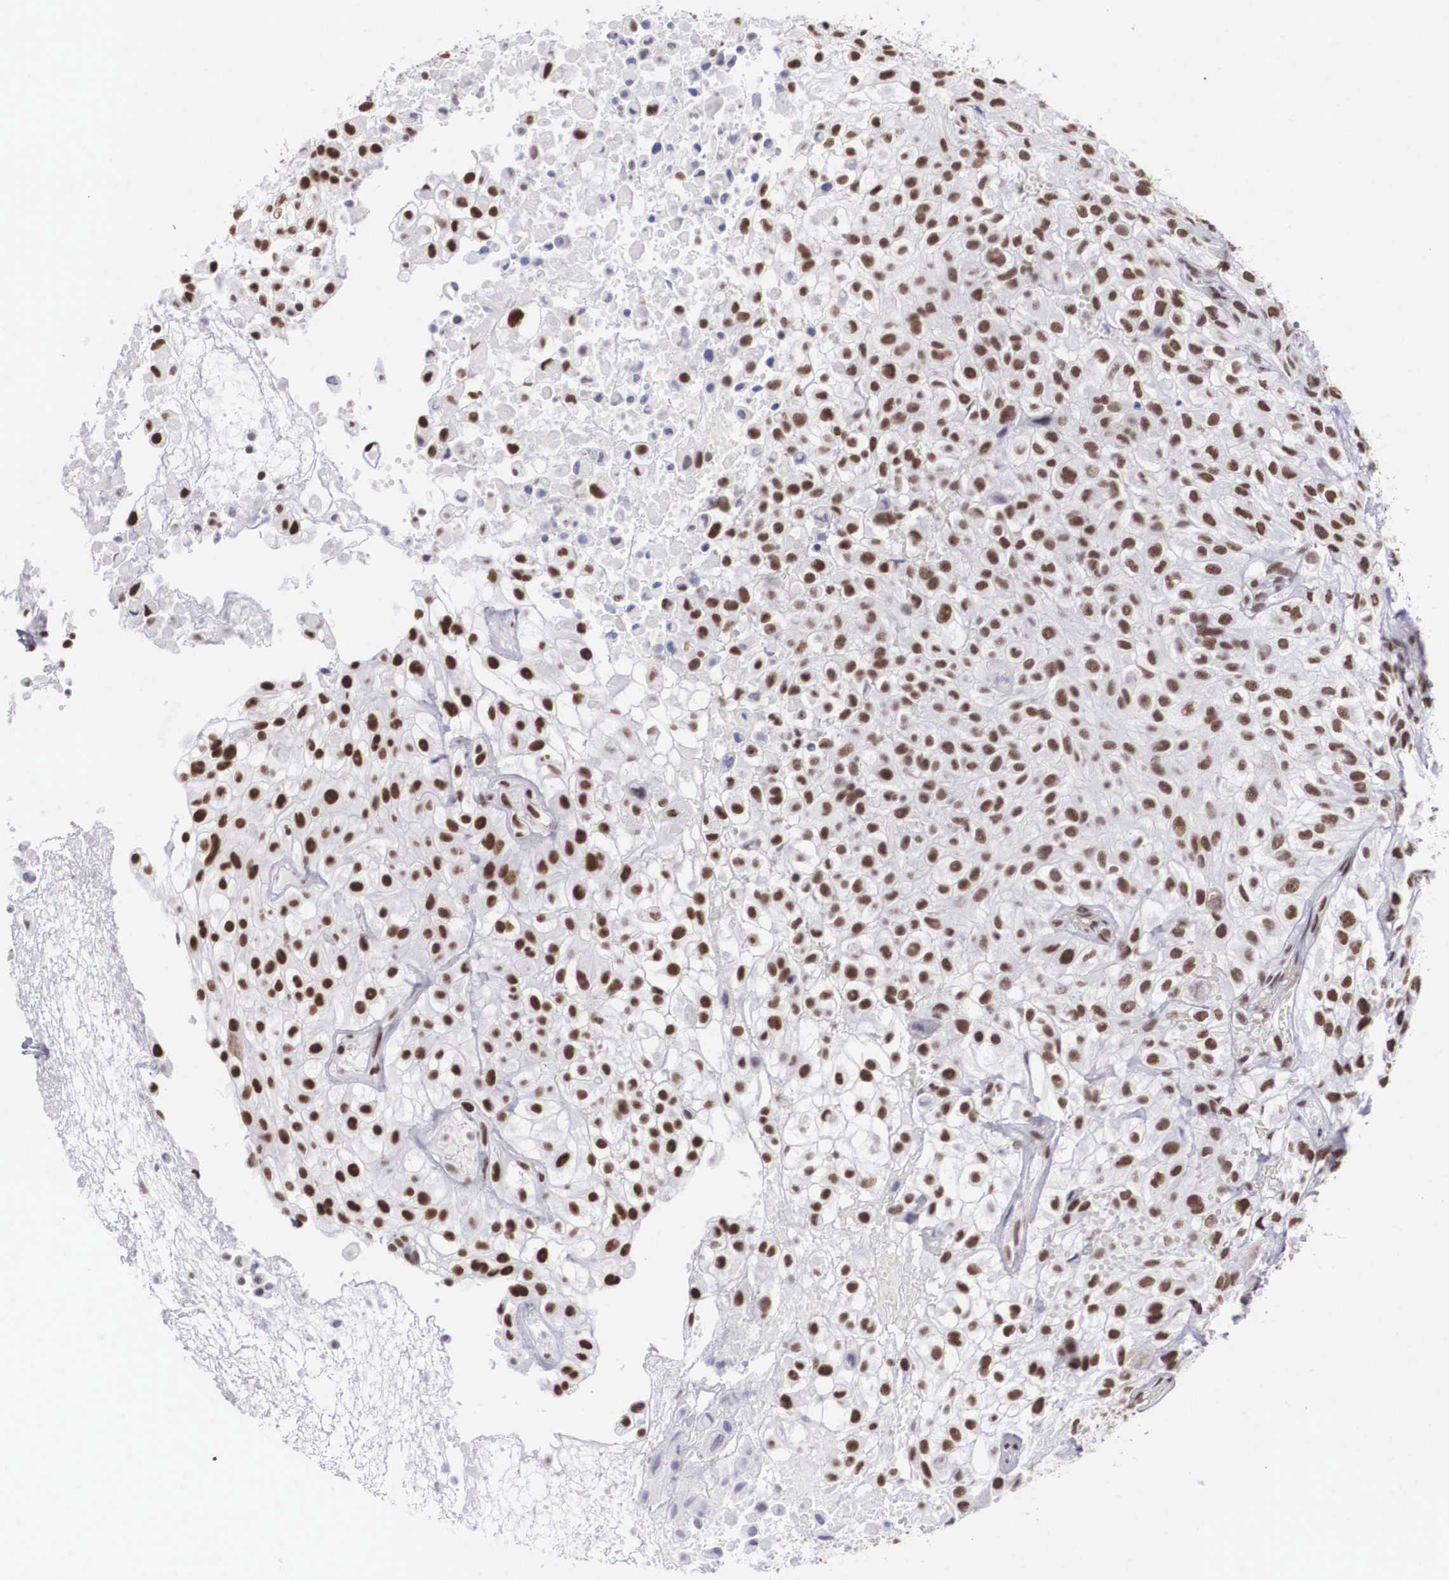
{"staining": {"intensity": "moderate", "quantity": ">75%", "location": "nuclear"}, "tissue": "urothelial cancer", "cell_type": "Tumor cells", "image_type": "cancer", "snomed": [{"axis": "morphology", "description": "Urothelial carcinoma, High grade"}, {"axis": "topography", "description": "Urinary bladder"}], "caption": "Moderate nuclear staining for a protein is present in about >75% of tumor cells of urothelial cancer using immunohistochemistry (IHC).", "gene": "CSTF2", "patient": {"sex": "male", "age": 56}}